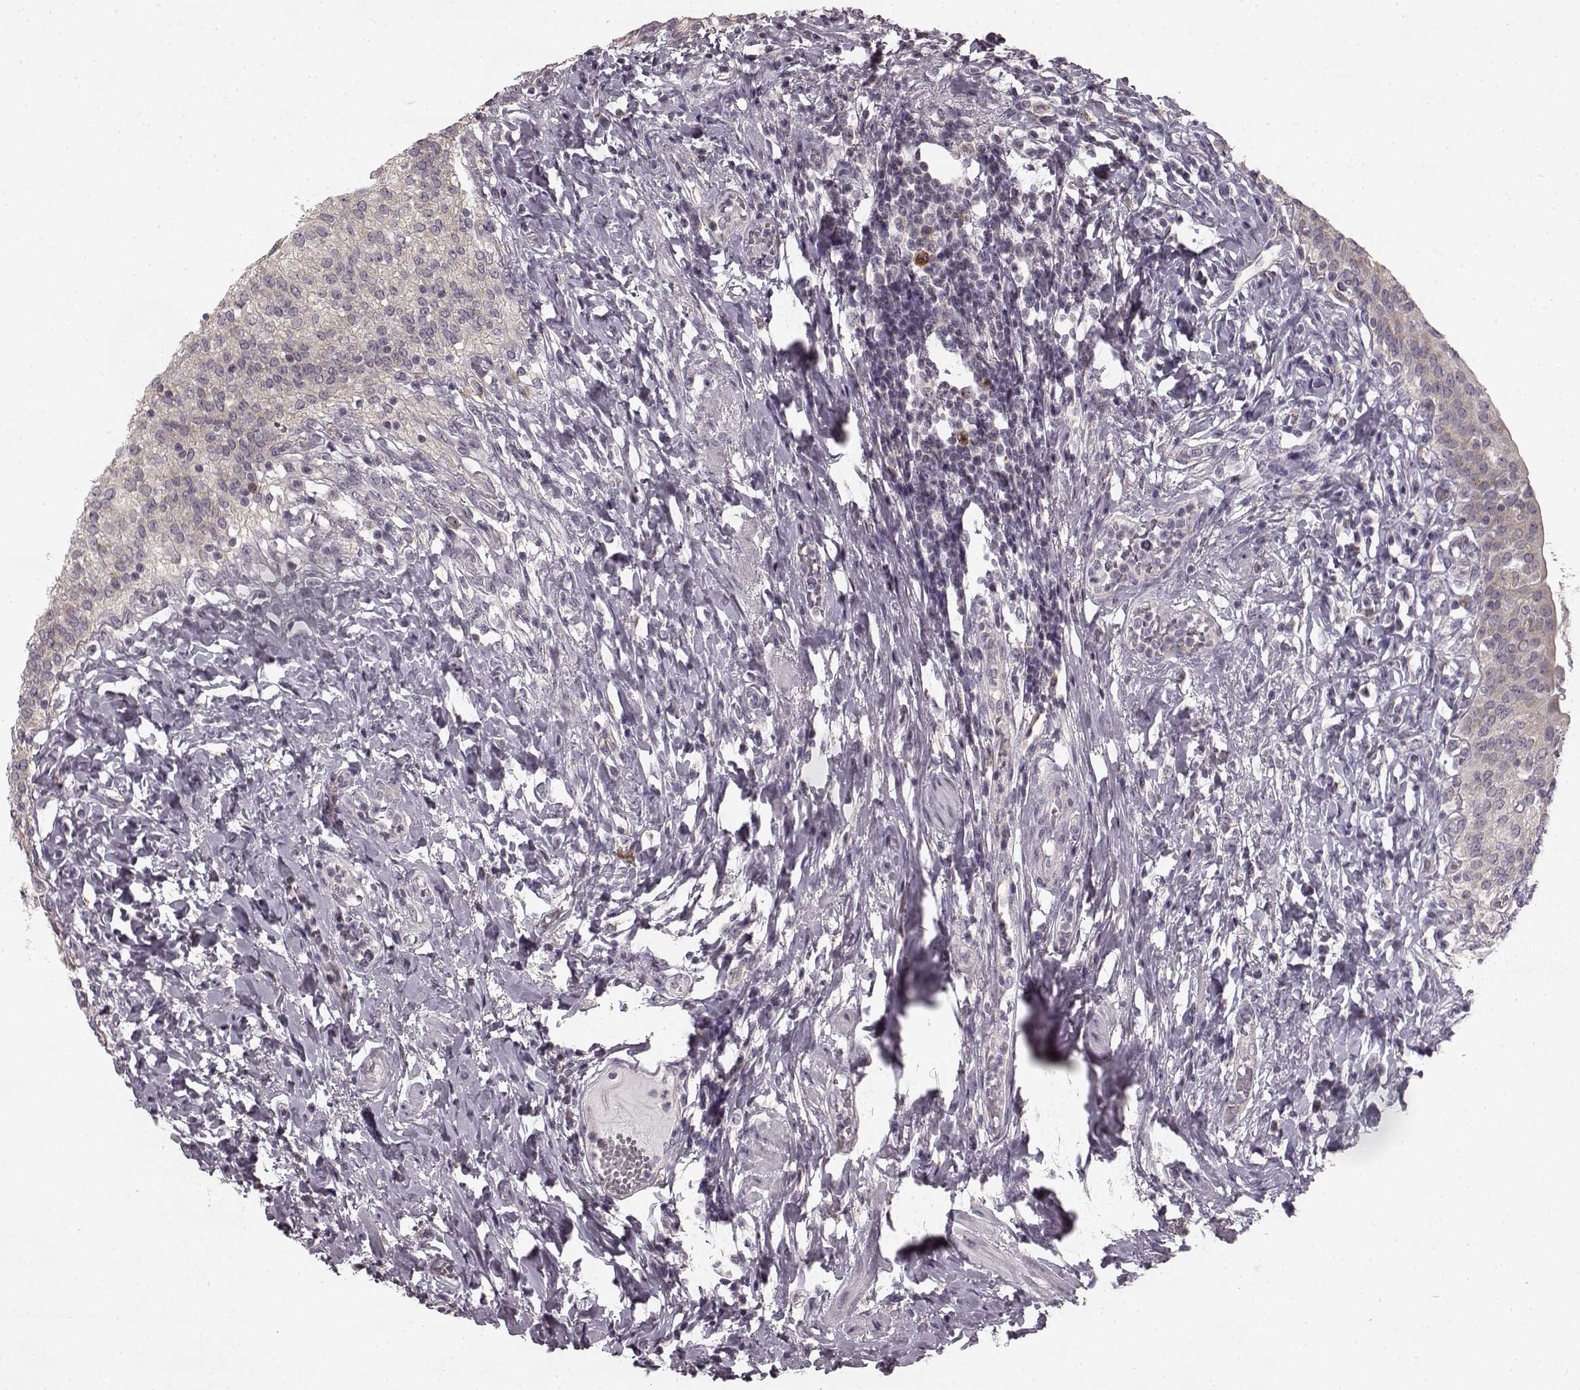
{"staining": {"intensity": "weak", "quantity": "25%-75%", "location": "cytoplasmic/membranous"}, "tissue": "urinary bladder", "cell_type": "Urothelial cells", "image_type": "normal", "snomed": [{"axis": "morphology", "description": "Normal tissue, NOS"}, {"axis": "morphology", "description": "Inflammation, NOS"}, {"axis": "topography", "description": "Urinary bladder"}], "caption": "This photomicrograph exhibits immunohistochemistry staining of unremarkable urinary bladder, with low weak cytoplasmic/membranous staining in about 25%-75% of urothelial cells.", "gene": "HMMR", "patient": {"sex": "male", "age": 64}}